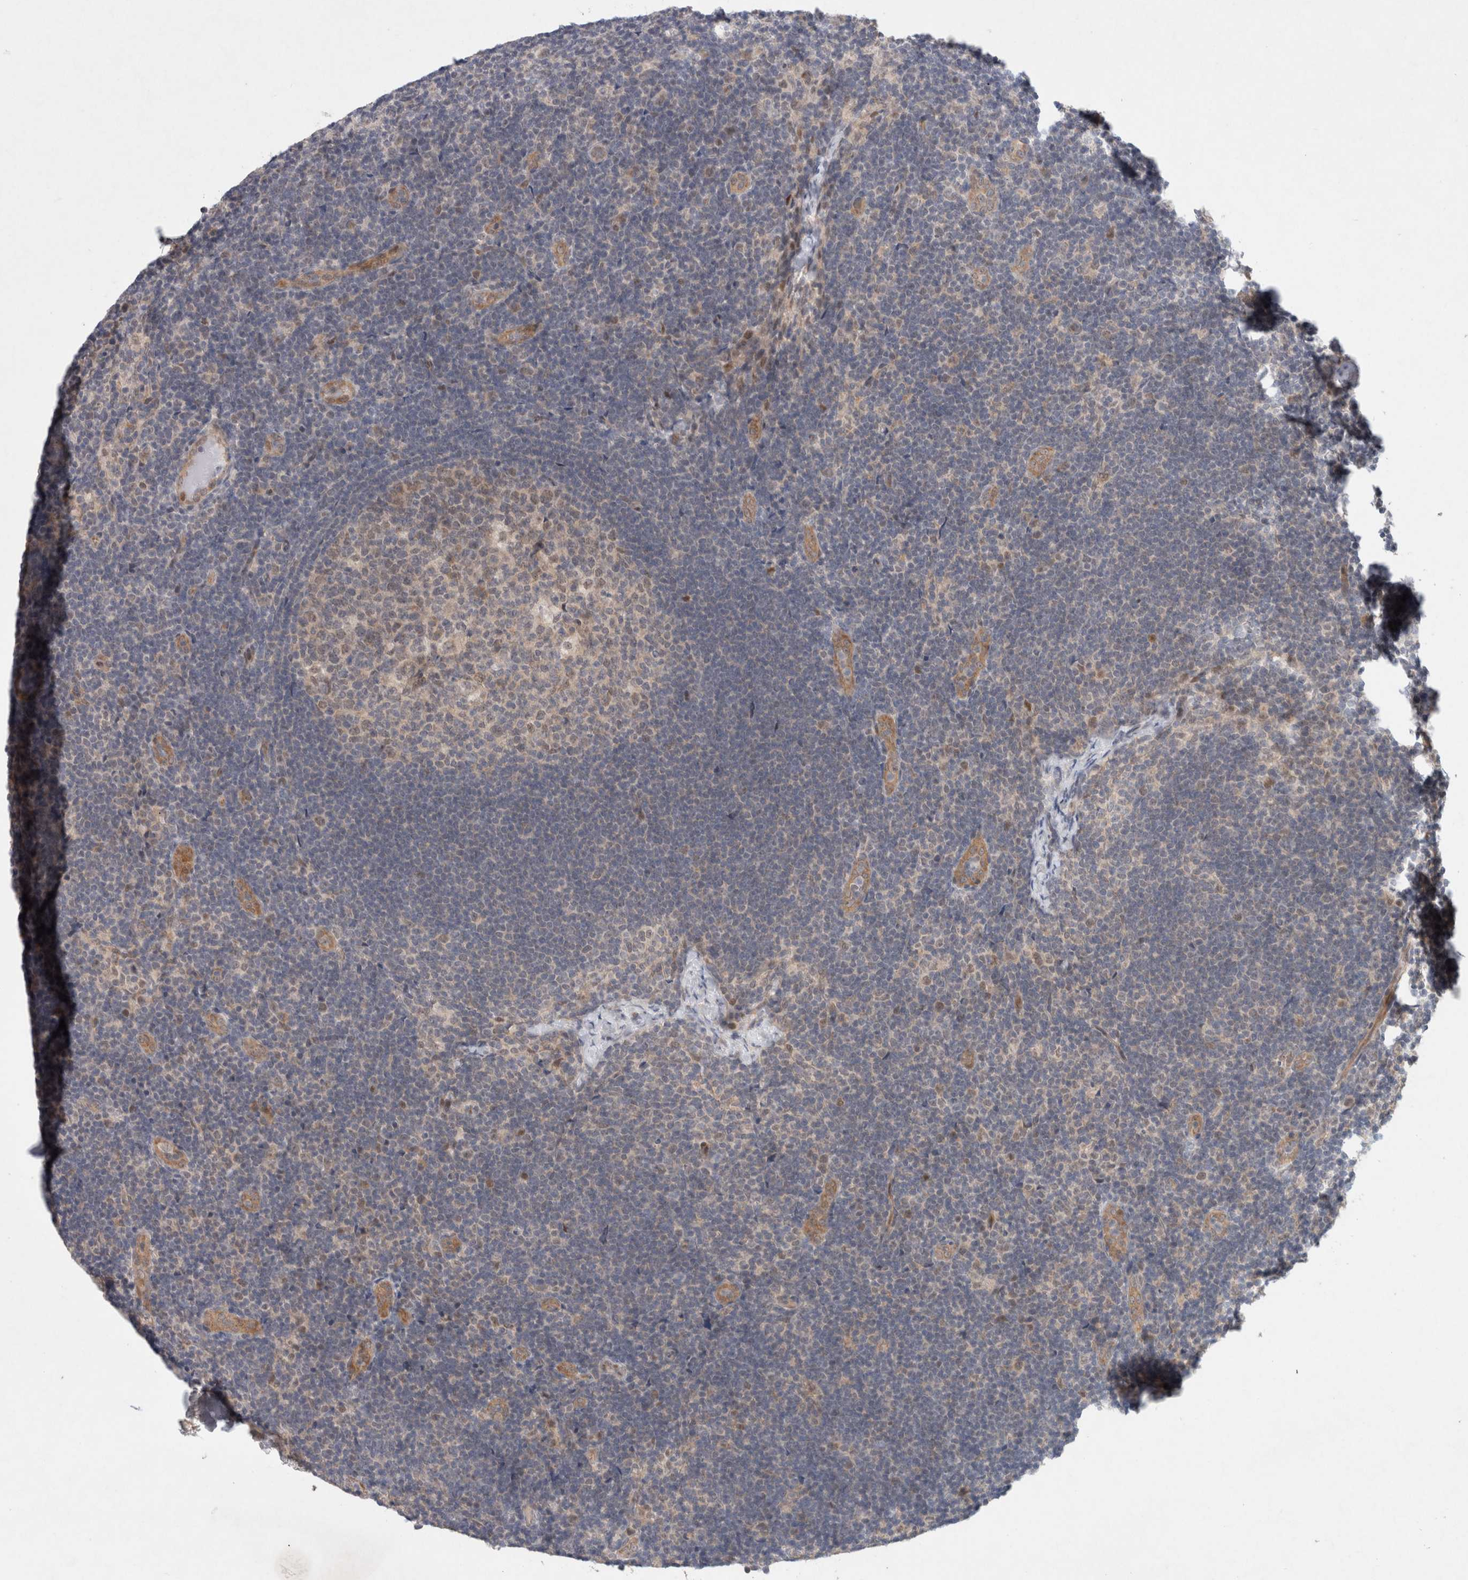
{"staining": {"intensity": "weak", "quantity": "<25%", "location": "cytoplasmic/membranous,nuclear"}, "tissue": "lymph node", "cell_type": "Germinal center cells", "image_type": "normal", "snomed": [{"axis": "morphology", "description": "Normal tissue, NOS"}, {"axis": "topography", "description": "Lymph node"}], "caption": "Image shows no protein staining in germinal center cells of unremarkable lymph node. Nuclei are stained in blue.", "gene": "RASAL2", "patient": {"sex": "female", "age": 22}}